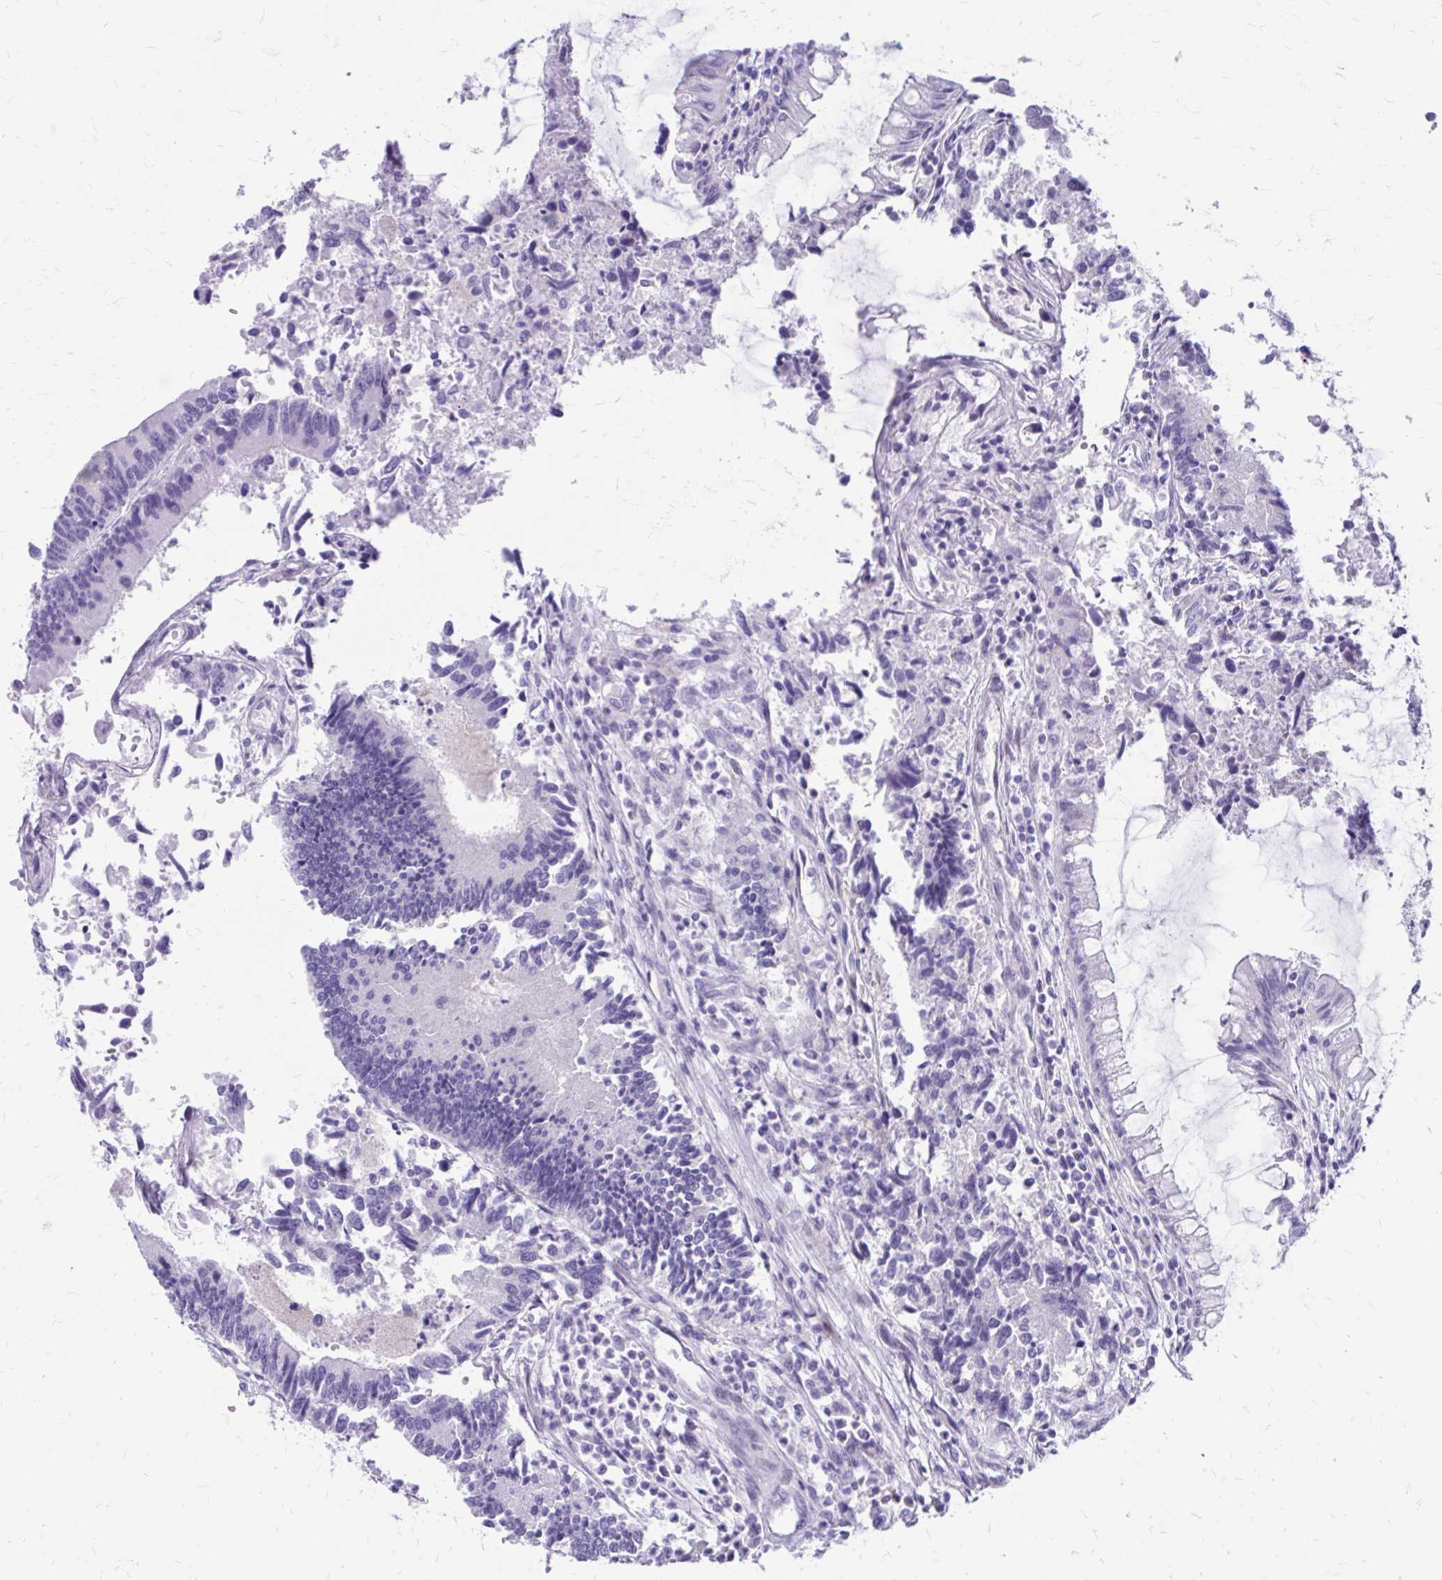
{"staining": {"intensity": "negative", "quantity": "none", "location": "none"}, "tissue": "colorectal cancer", "cell_type": "Tumor cells", "image_type": "cancer", "snomed": [{"axis": "morphology", "description": "Adenocarcinoma, NOS"}, {"axis": "topography", "description": "Colon"}], "caption": "An immunohistochemistry (IHC) image of colorectal cancer is shown. There is no staining in tumor cells of colorectal cancer.", "gene": "LCN15", "patient": {"sex": "female", "age": 67}}